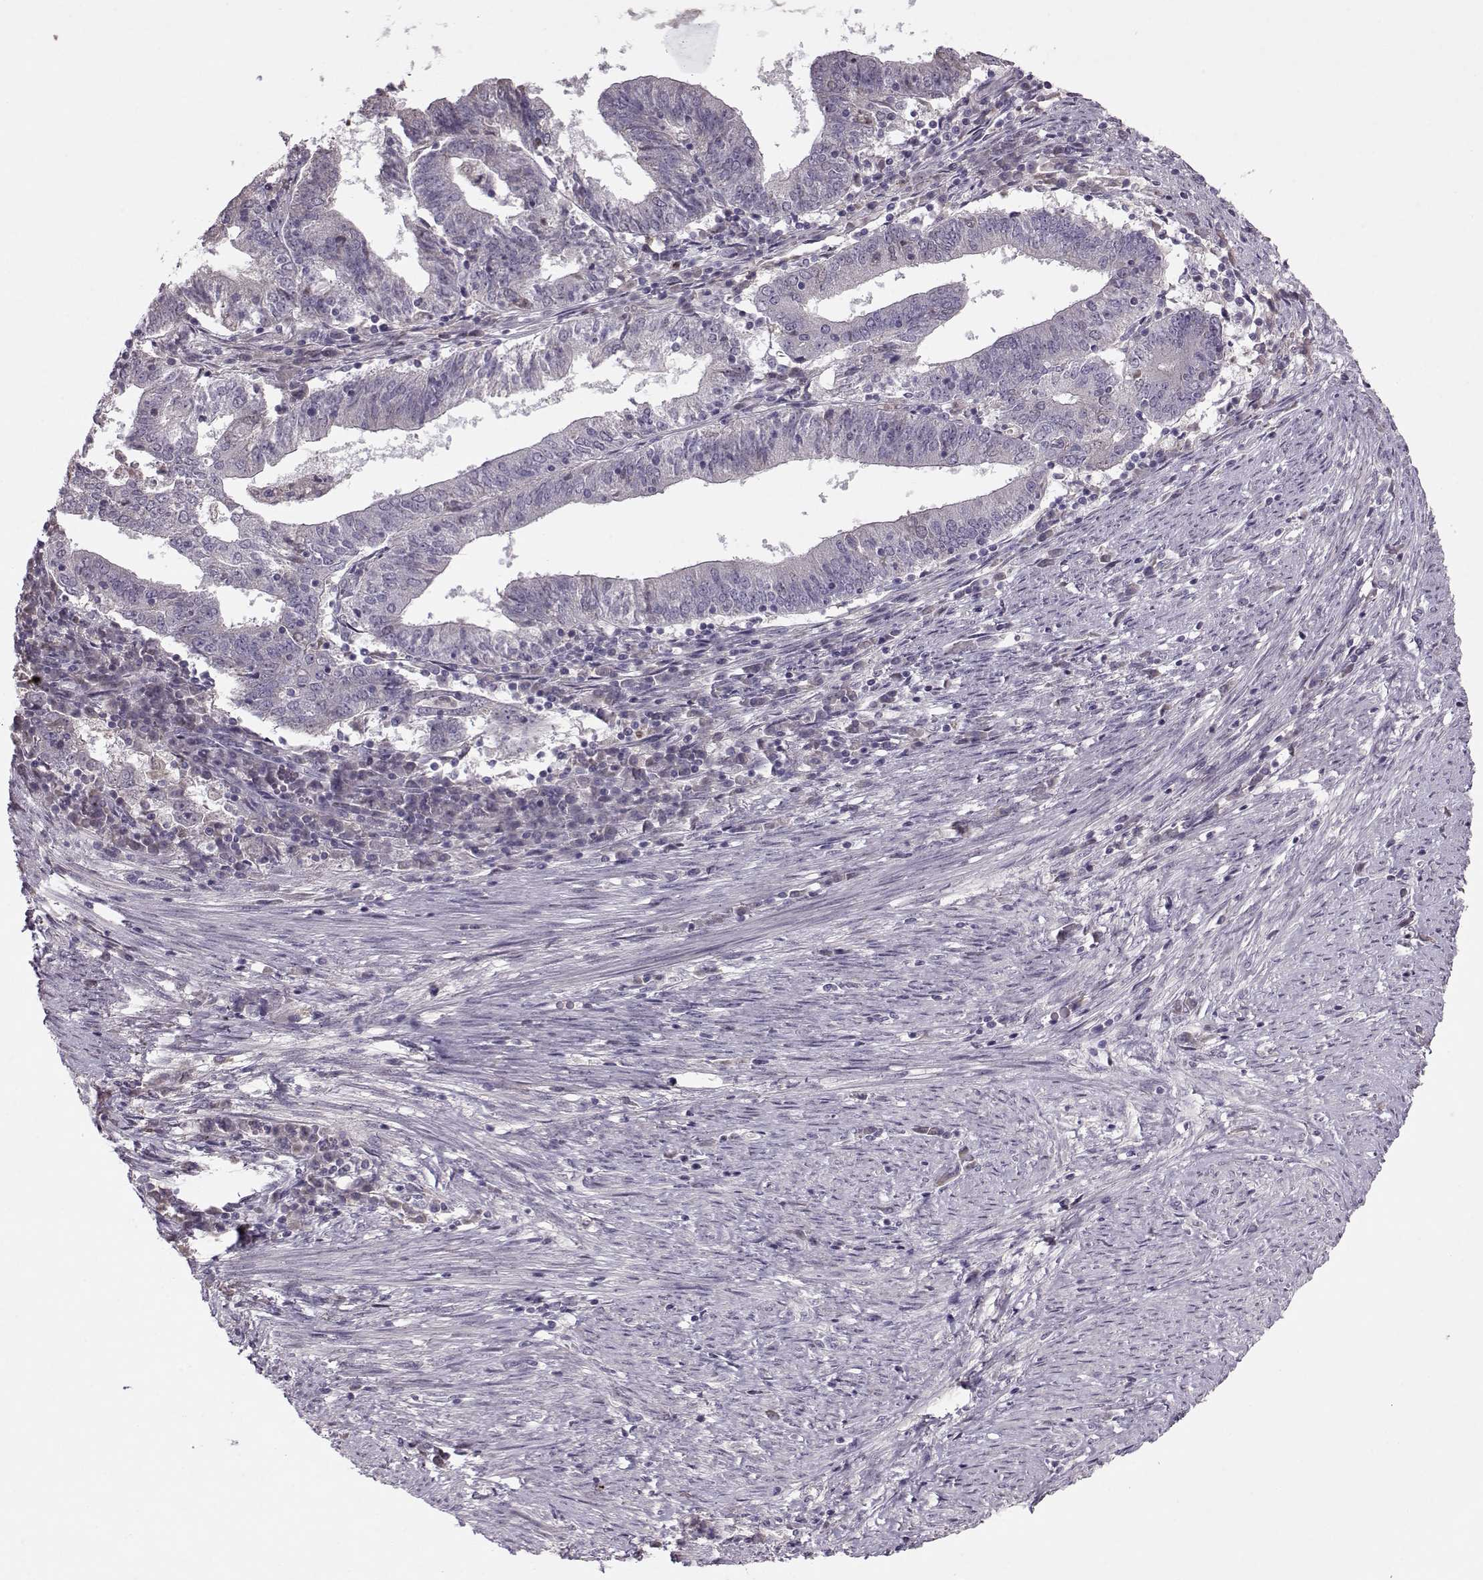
{"staining": {"intensity": "negative", "quantity": "none", "location": "none"}, "tissue": "endometrial cancer", "cell_type": "Tumor cells", "image_type": "cancer", "snomed": [{"axis": "morphology", "description": "Adenocarcinoma, NOS"}, {"axis": "topography", "description": "Endometrium"}], "caption": "Endometrial cancer (adenocarcinoma) was stained to show a protein in brown. There is no significant positivity in tumor cells.", "gene": "ACOT11", "patient": {"sex": "female", "age": 82}}